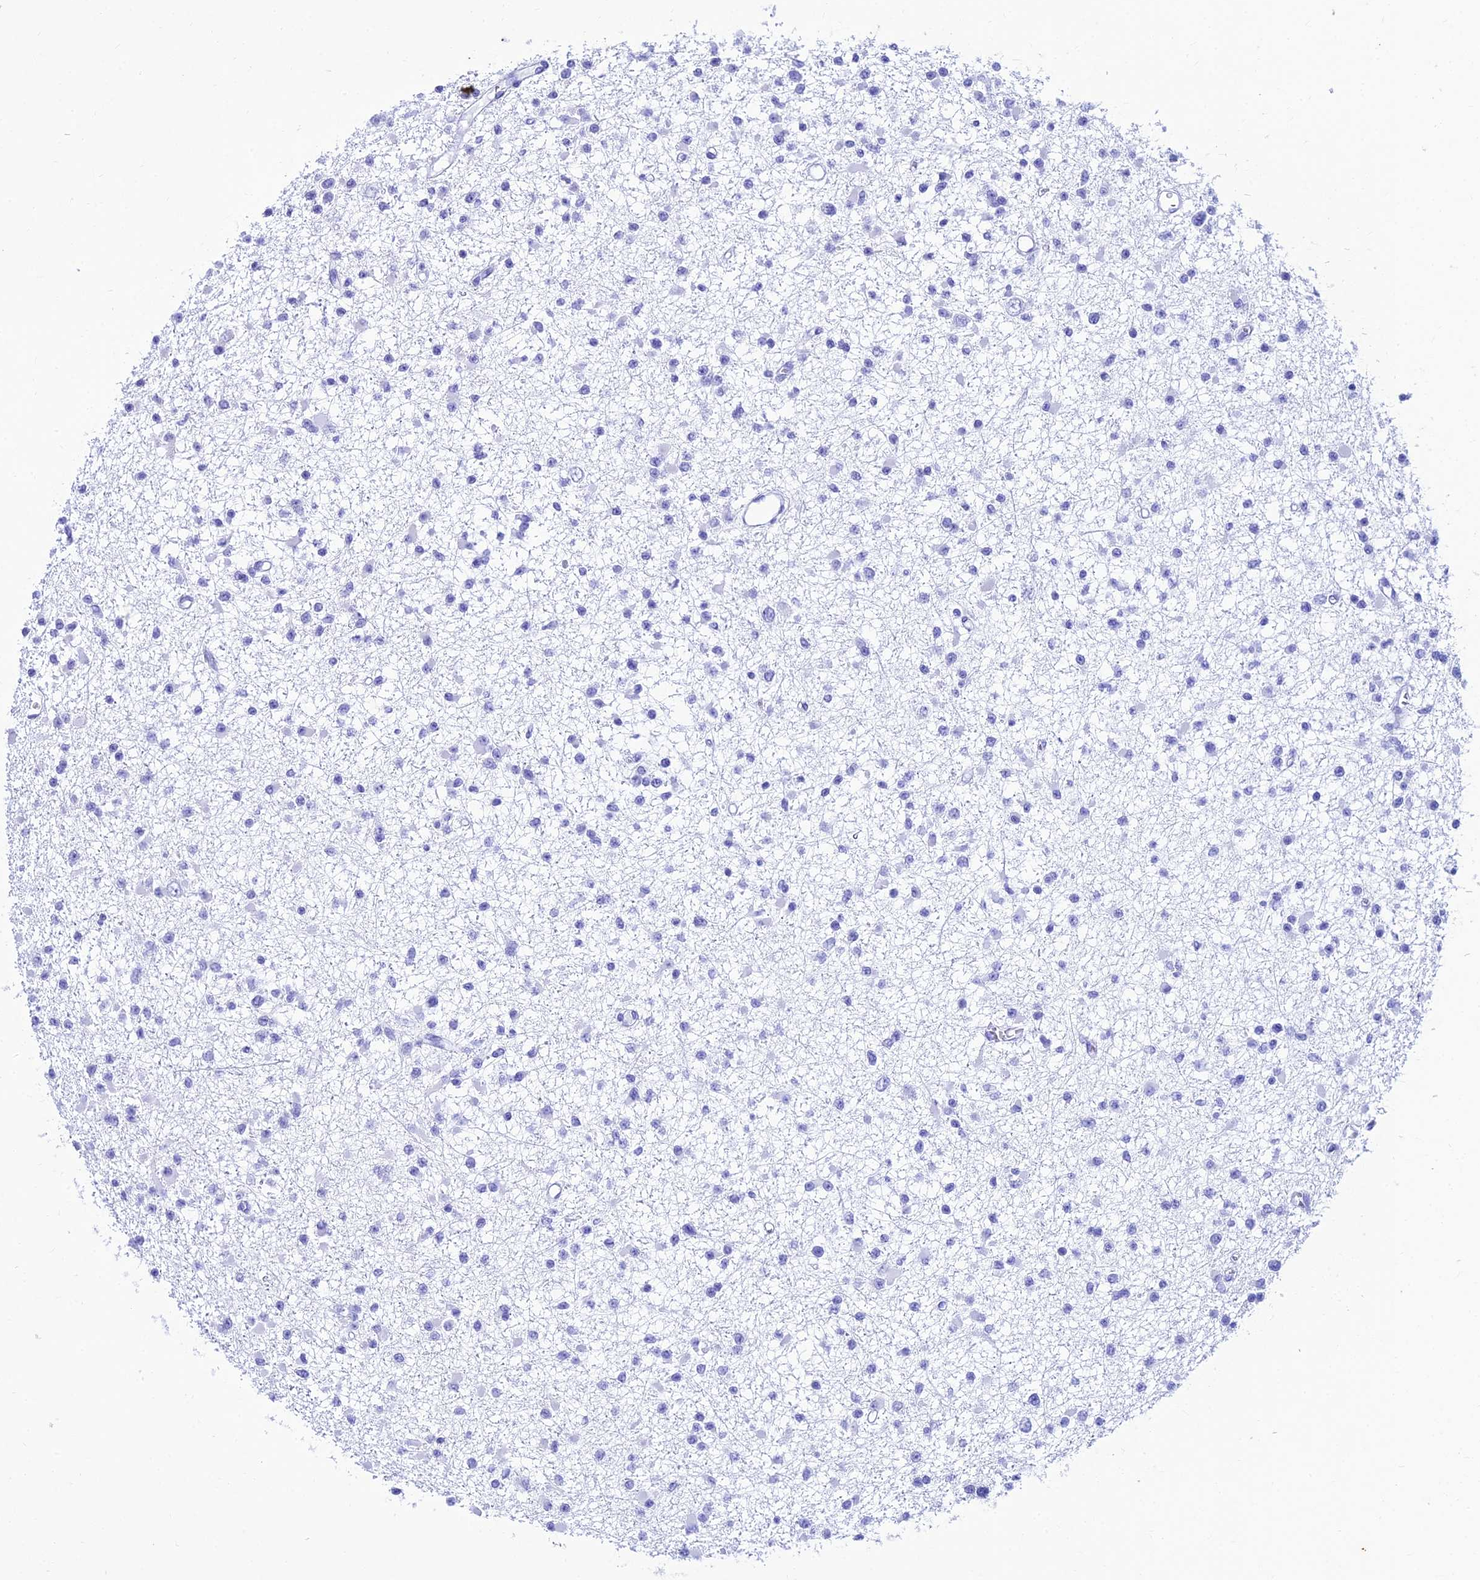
{"staining": {"intensity": "negative", "quantity": "none", "location": "none"}, "tissue": "glioma", "cell_type": "Tumor cells", "image_type": "cancer", "snomed": [{"axis": "morphology", "description": "Glioma, malignant, Low grade"}, {"axis": "topography", "description": "Brain"}], "caption": "Immunohistochemistry of glioma demonstrates no expression in tumor cells. (DAB (3,3'-diaminobenzidine) immunohistochemistry visualized using brightfield microscopy, high magnification).", "gene": "CDNF", "patient": {"sex": "female", "age": 22}}